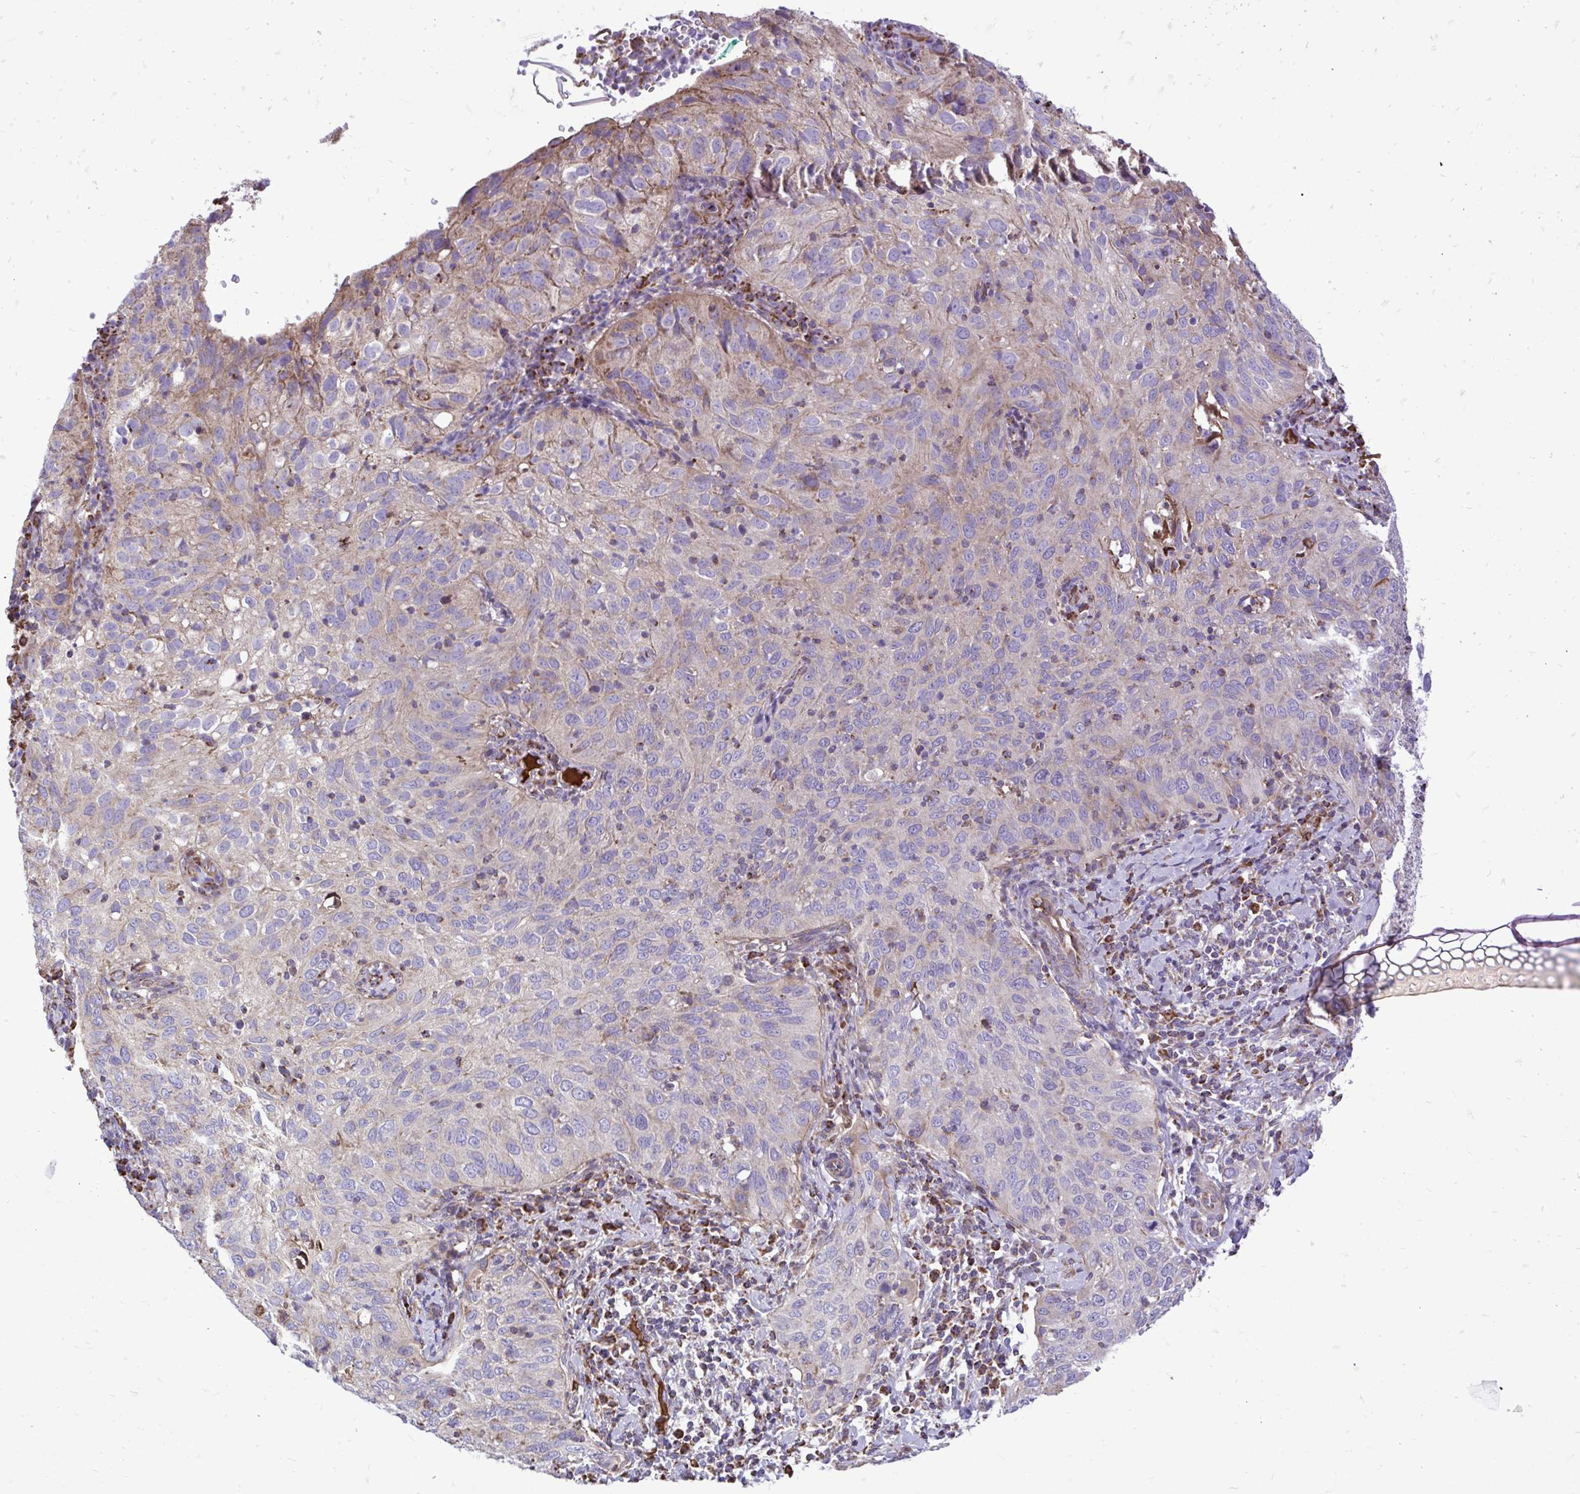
{"staining": {"intensity": "weak", "quantity": "<25%", "location": "cytoplasmic/membranous"}, "tissue": "cervical cancer", "cell_type": "Tumor cells", "image_type": "cancer", "snomed": [{"axis": "morphology", "description": "Squamous cell carcinoma, NOS"}, {"axis": "topography", "description": "Cervix"}], "caption": "Human cervical cancer stained for a protein using immunohistochemistry (IHC) shows no positivity in tumor cells.", "gene": "ATP13A2", "patient": {"sex": "female", "age": 52}}